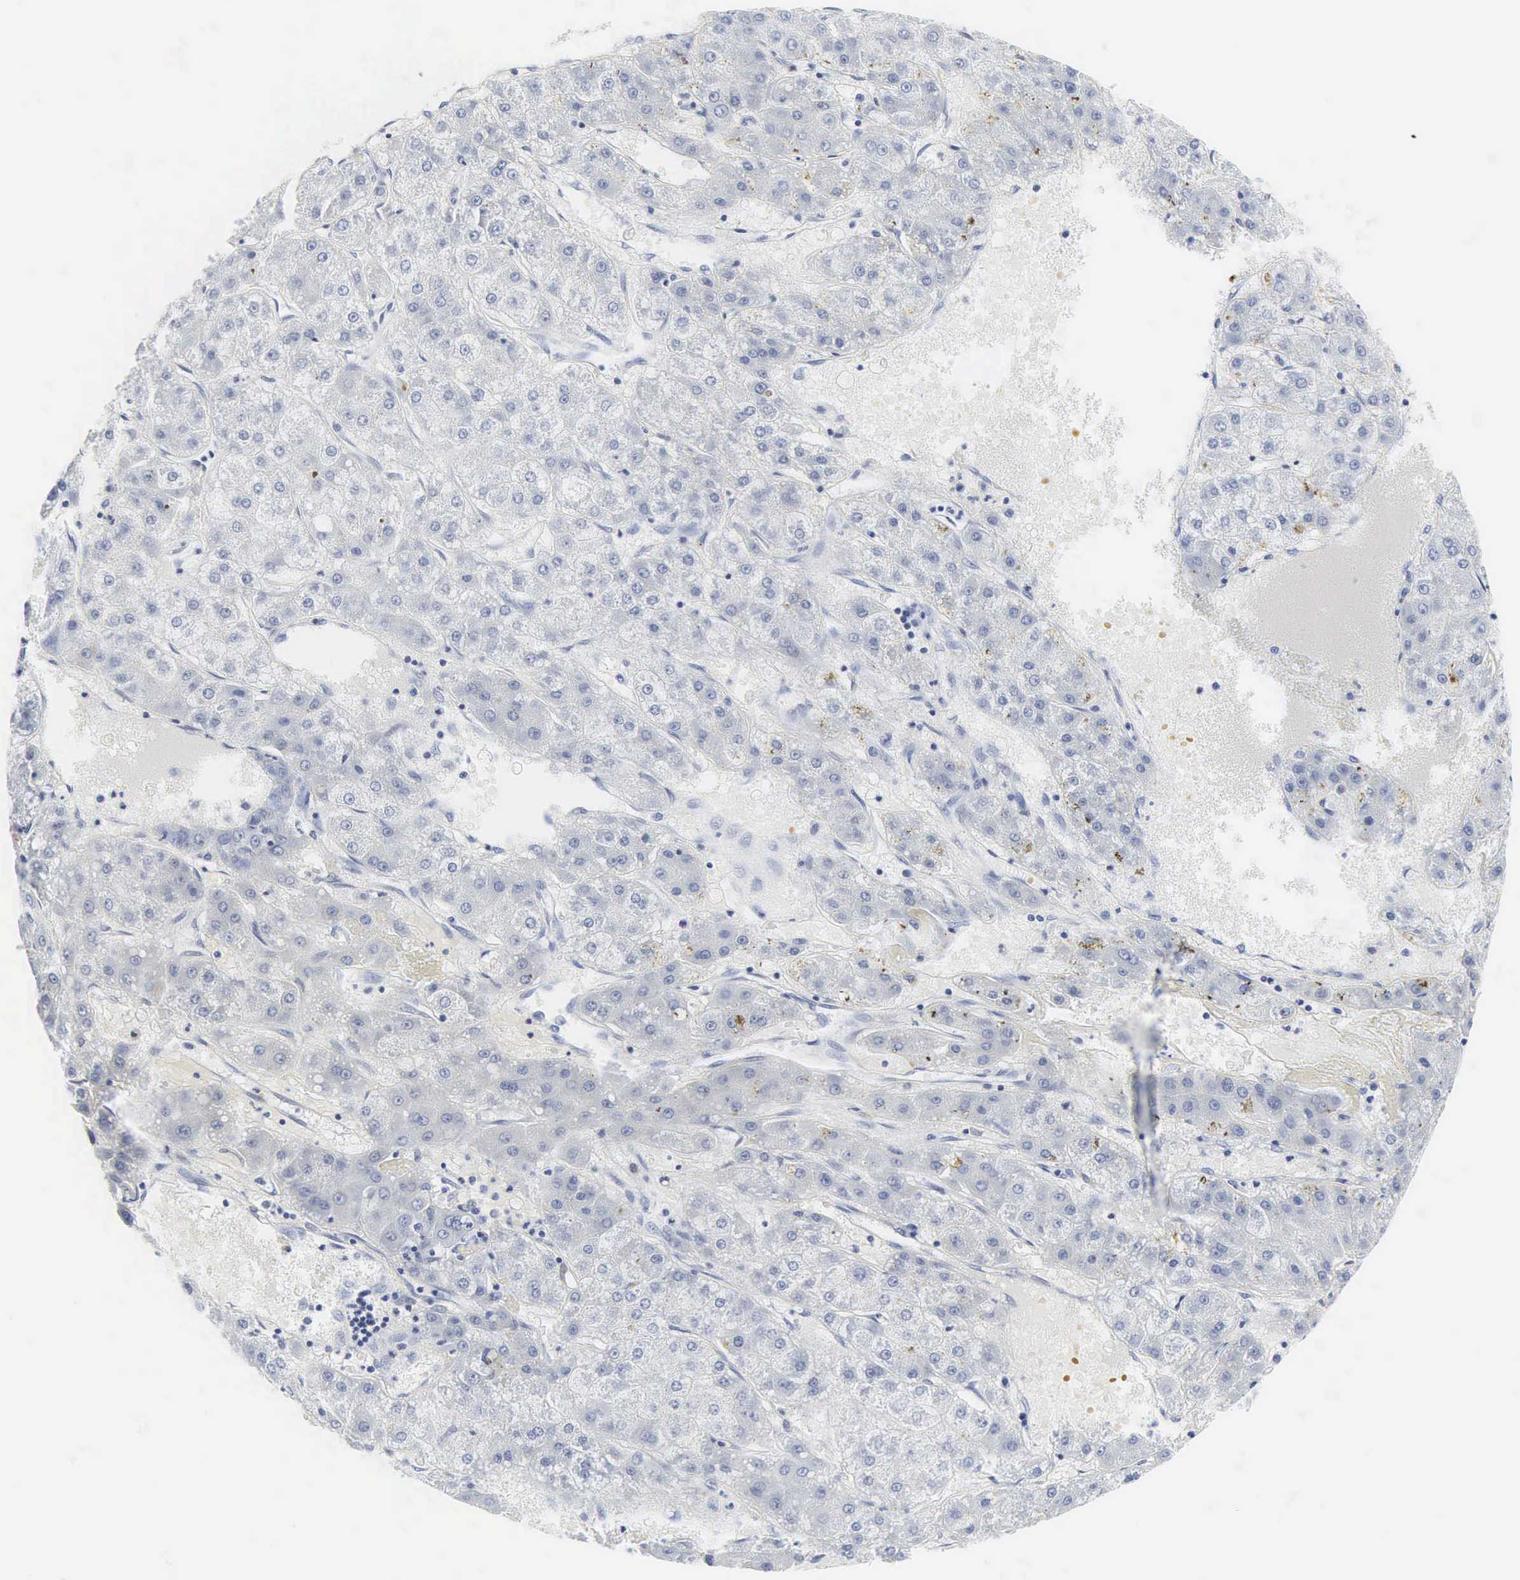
{"staining": {"intensity": "negative", "quantity": "none", "location": "none"}, "tissue": "liver cancer", "cell_type": "Tumor cells", "image_type": "cancer", "snomed": [{"axis": "morphology", "description": "Carcinoma, Hepatocellular, NOS"}, {"axis": "topography", "description": "Liver"}], "caption": "IHC micrograph of neoplastic tissue: human liver cancer (hepatocellular carcinoma) stained with DAB demonstrates no significant protein staining in tumor cells.", "gene": "INS", "patient": {"sex": "female", "age": 52}}